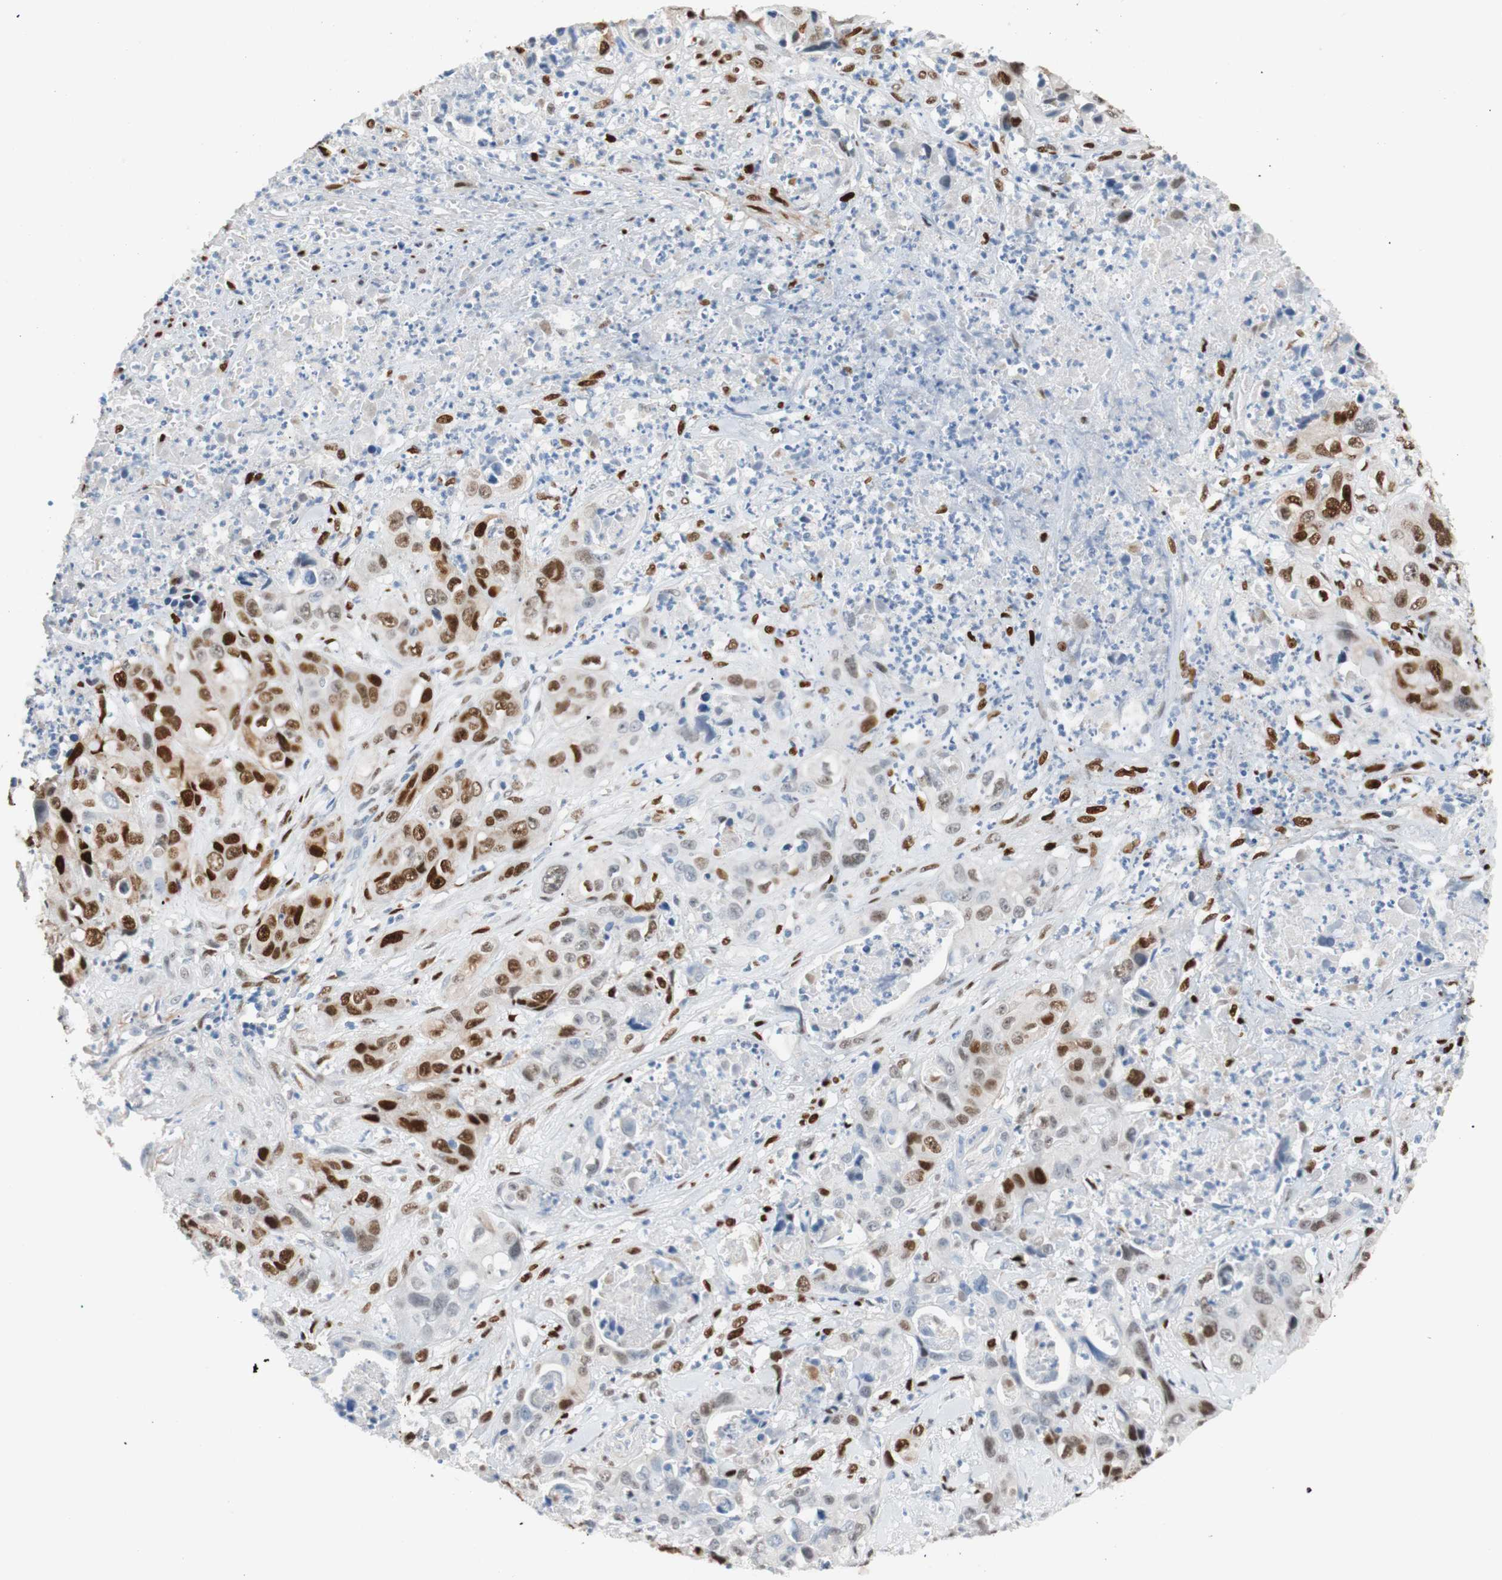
{"staining": {"intensity": "strong", "quantity": "25%-75%", "location": "nuclear"}, "tissue": "liver cancer", "cell_type": "Tumor cells", "image_type": "cancer", "snomed": [{"axis": "morphology", "description": "Cholangiocarcinoma"}, {"axis": "topography", "description": "Liver"}], "caption": "Immunohistochemistry micrograph of neoplastic tissue: liver cancer (cholangiocarcinoma) stained using IHC demonstrates high levels of strong protein expression localized specifically in the nuclear of tumor cells, appearing as a nuclear brown color.", "gene": "FOSL1", "patient": {"sex": "female", "age": 61}}